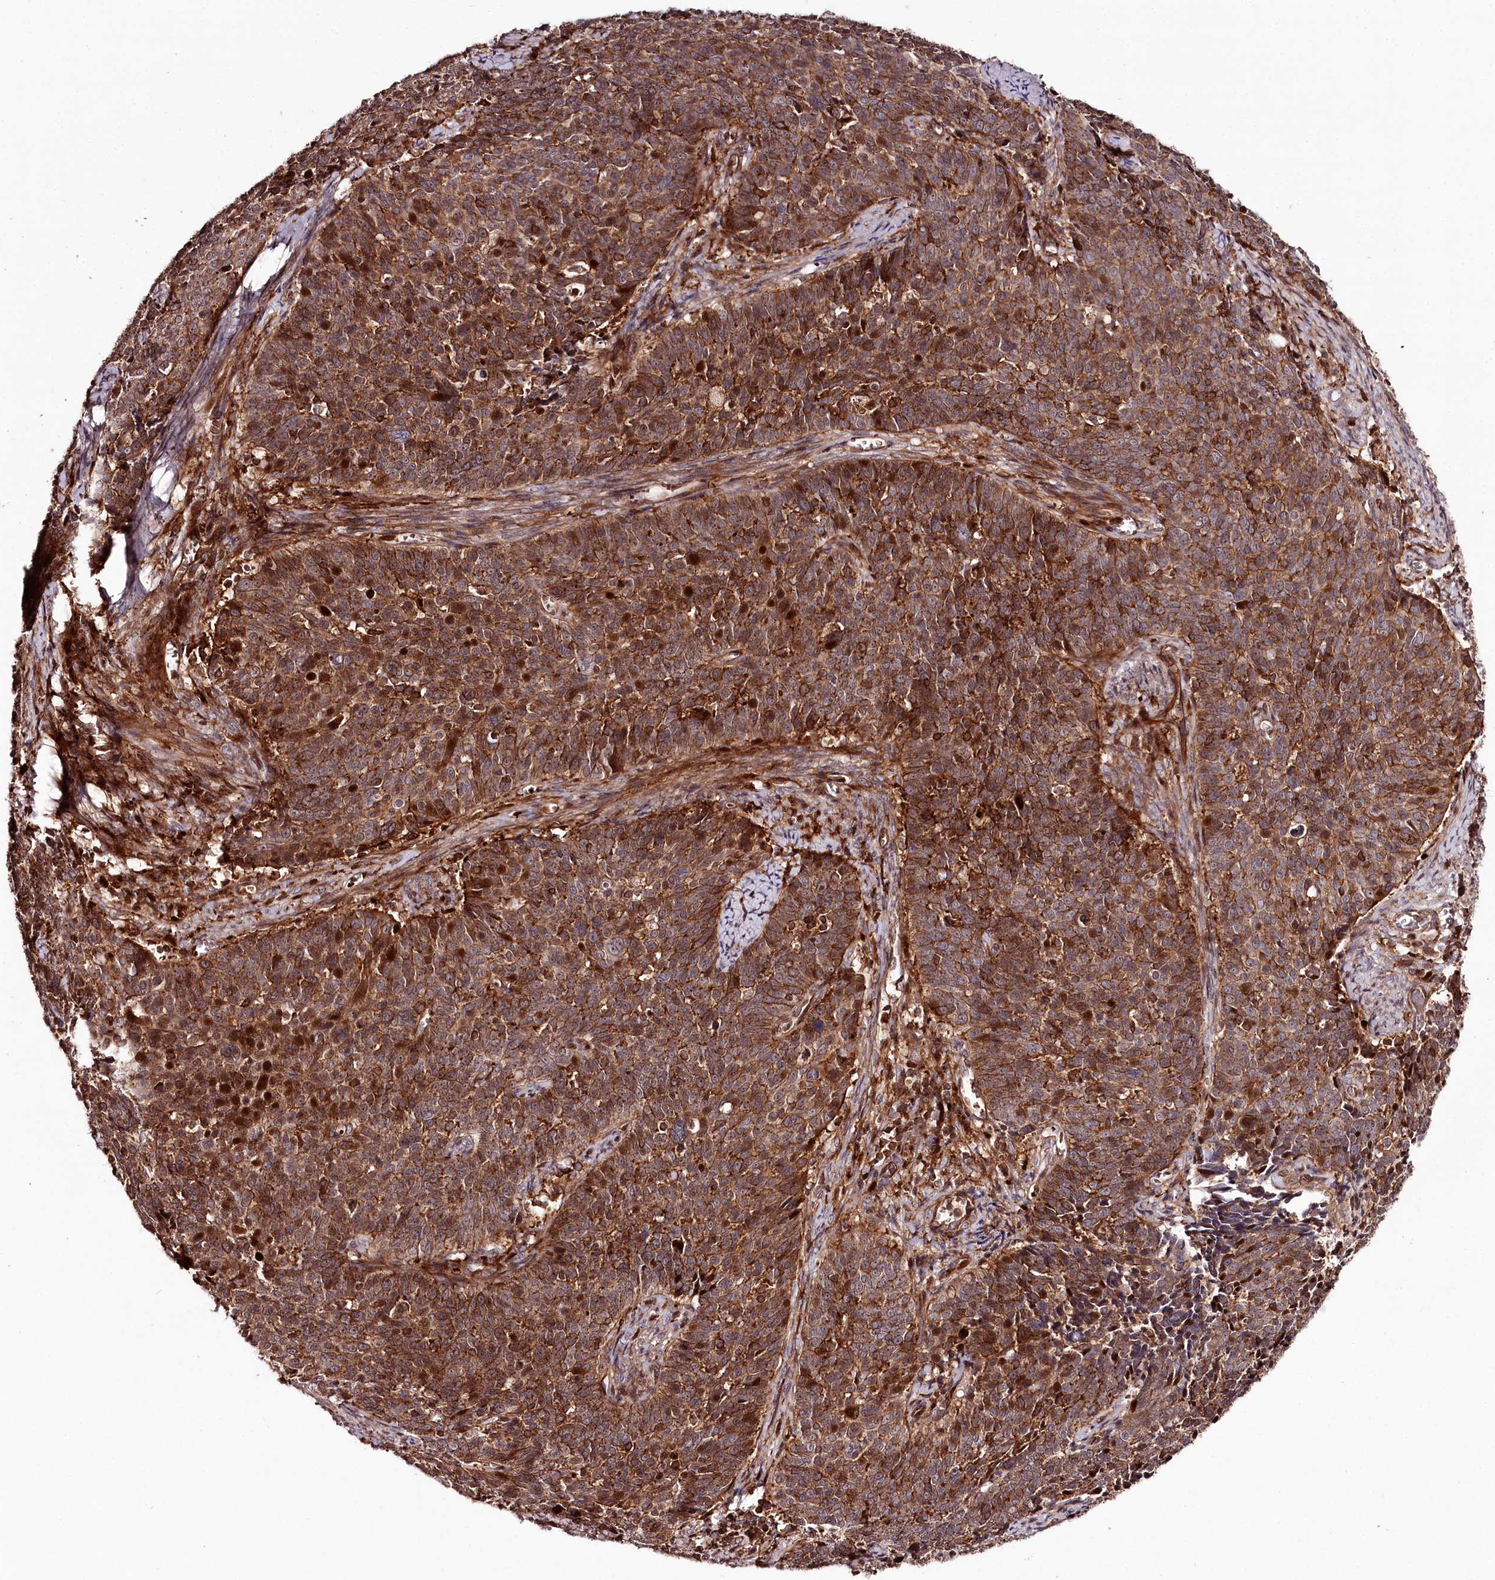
{"staining": {"intensity": "strong", "quantity": ">75%", "location": "cytoplasmic/membranous"}, "tissue": "cervical cancer", "cell_type": "Tumor cells", "image_type": "cancer", "snomed": [{"axis": "morphology", "description": "Squamous cell carcinoma, NOS"}, {"axis": "topography", "description": "Cervix"}], "caption": "Tumor cells exhibit high levels of strong cytoplasmic/membranous positivity in approximately >75% of cells in cervical squamous cell carcinoma. Using DAB (3,3'-diaminobenzidine) (brown) and hematoxylin (blue) stains, captured at high magnification using brightfield microscopy.", "gene": "KIF14", "patient": {"sex": "female", "age": 39}}